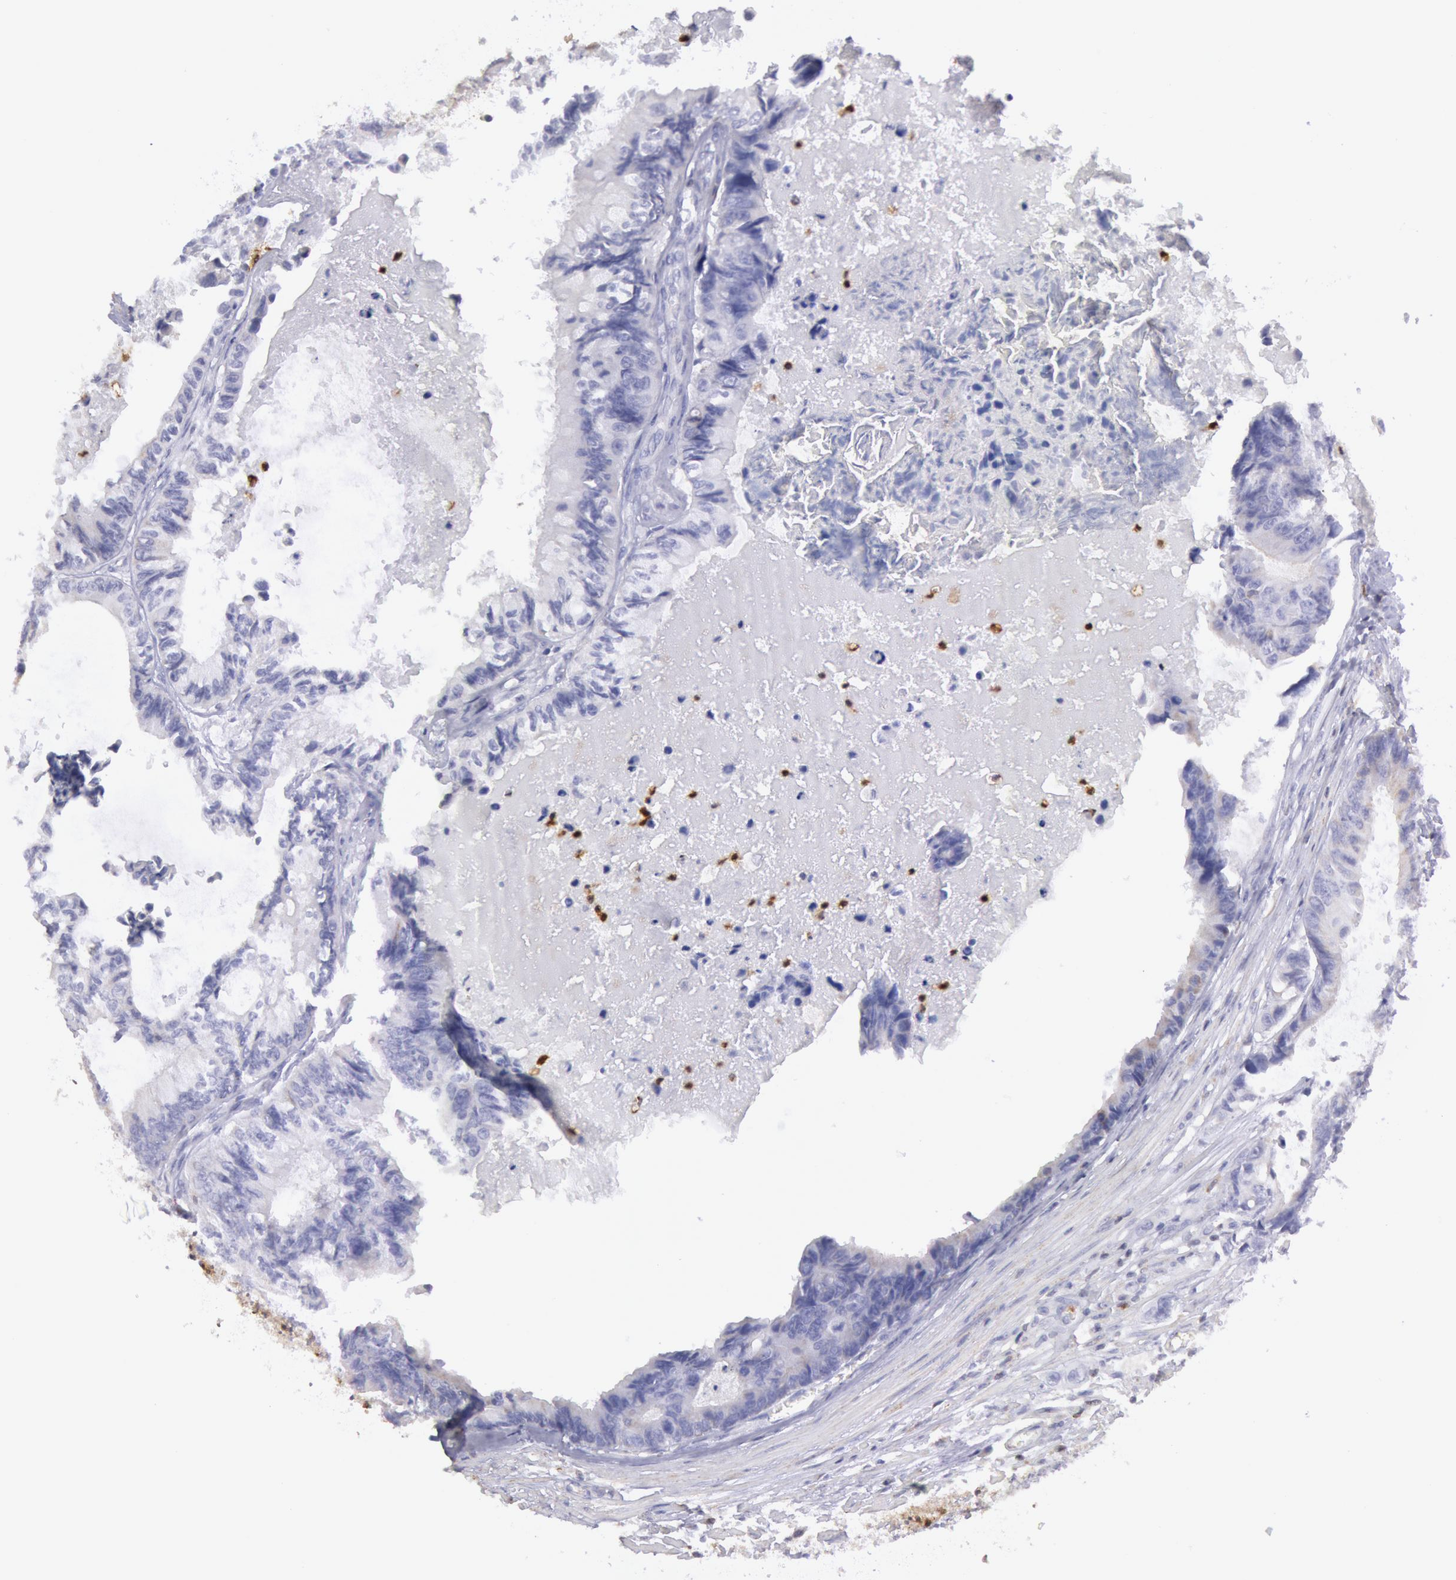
{"staining": {"intensity": "negative", "quantity": "none", "location": "none"}, "tissue": "colorectal cancer", "cell_type": "Tumor cells", "image_type": "cancer", "snomed": [{"axis": "morphology", "description": "Adenocarcinoma, NOS"}, {"axis": "topography", "description": "Rectum"}], "caption": "Immunohistochemistry (IHC) of adenocarcinoma (colorectal) demonstrates no positivity in tumor cells.", "gene": "RAB27A", "patient": {"sex": "female", "age": 98}}